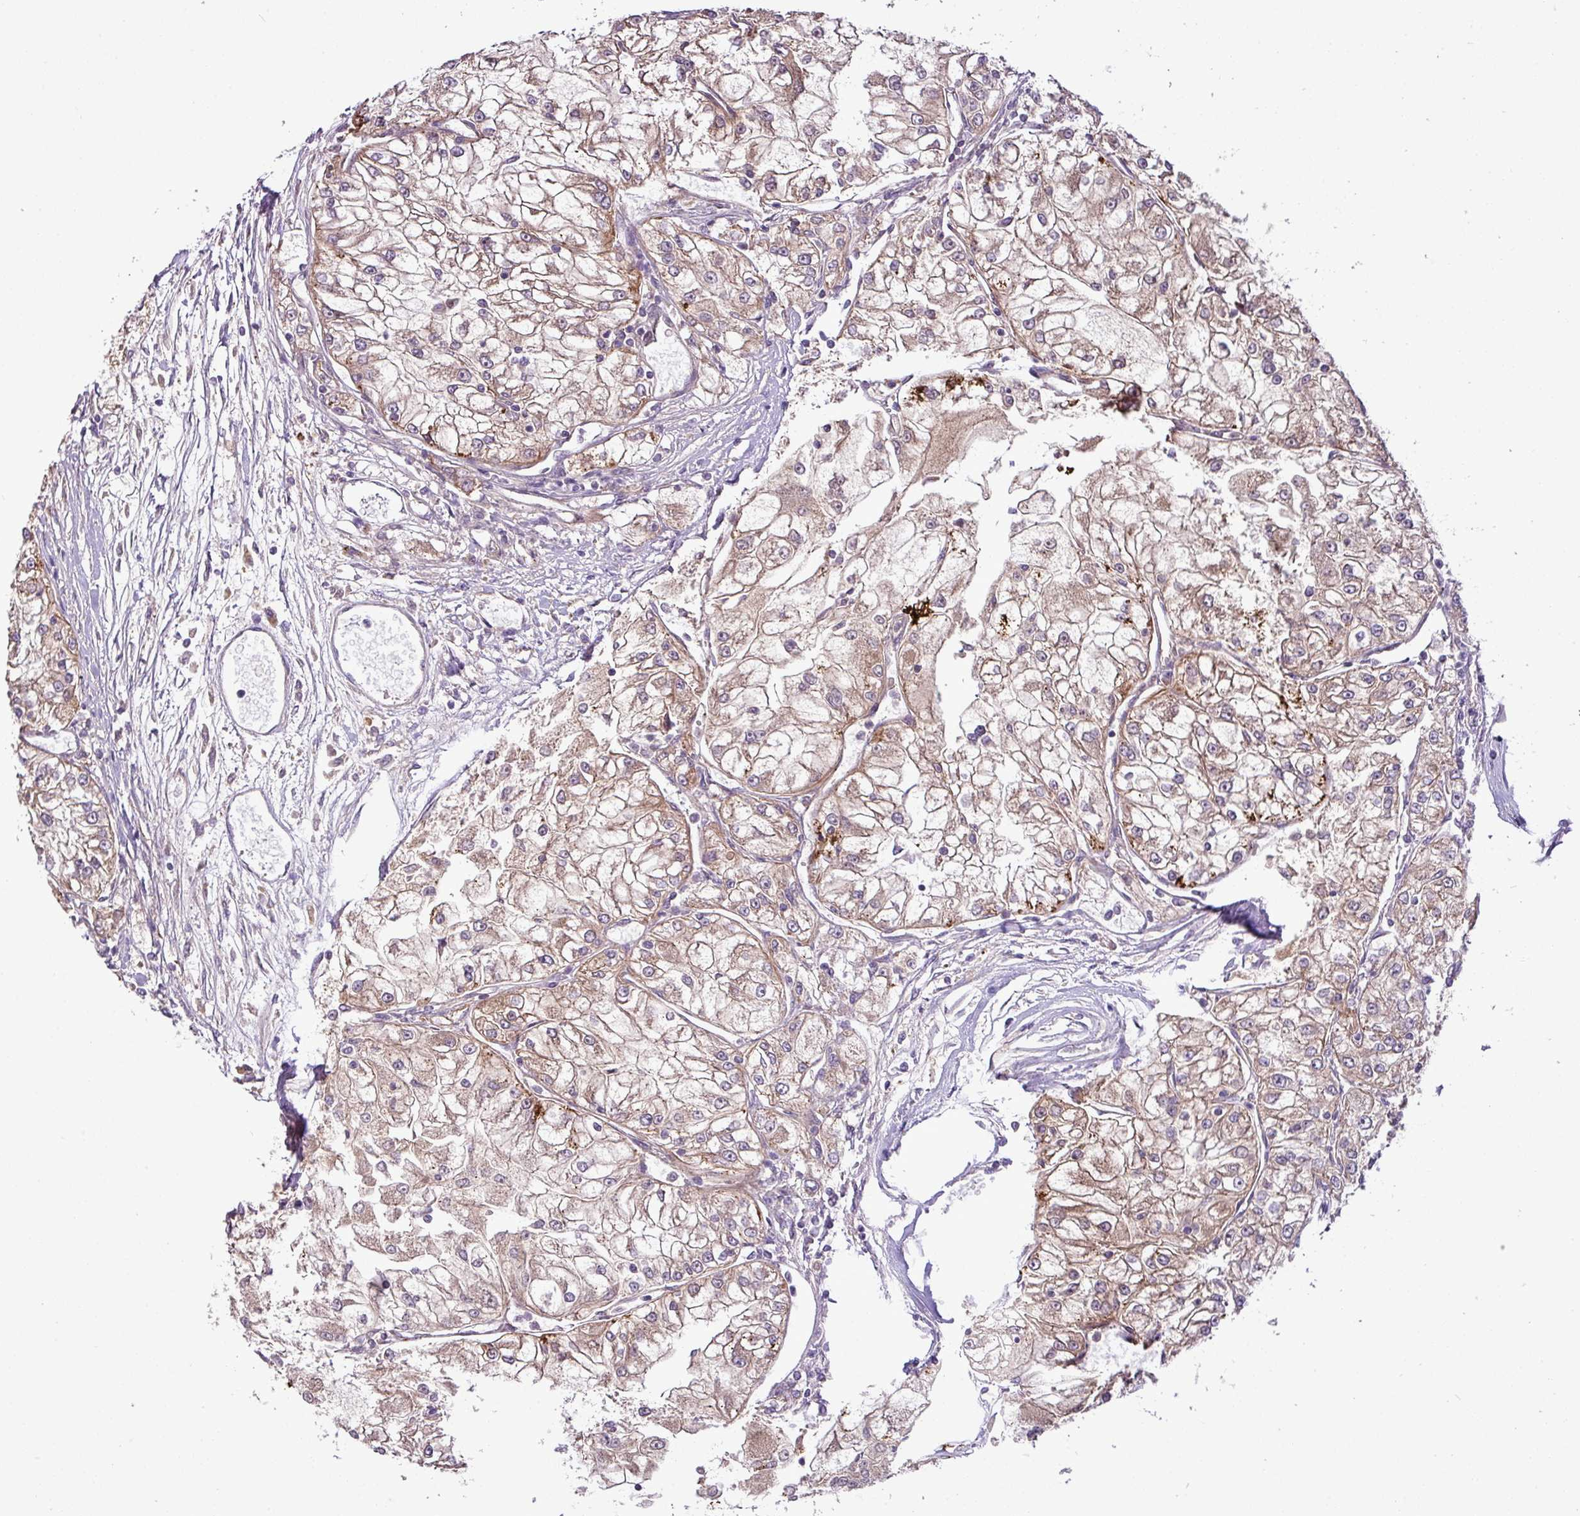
{"staining": {"intensity": "moderate", "quantity": ">75%", "location": "cytoplasmic/membranous"}, "tissue": "renal cancer", "cell_type": "Tumor cells", "image_type": "cancer", "snomed": [{"axis": "morphology", "description": "Adenocarcinoma, NOS"}, {"axis": "topography", "description": "Kidney"}], "caption": "IHC (DAB) staining of adenocarcinoma (renal) shows moderate cytoplasmic/membranous protein staining in approximately >75% of tumor cells.", "gene": "XIAP", "patient": {"sex": "female", "age": 72}}